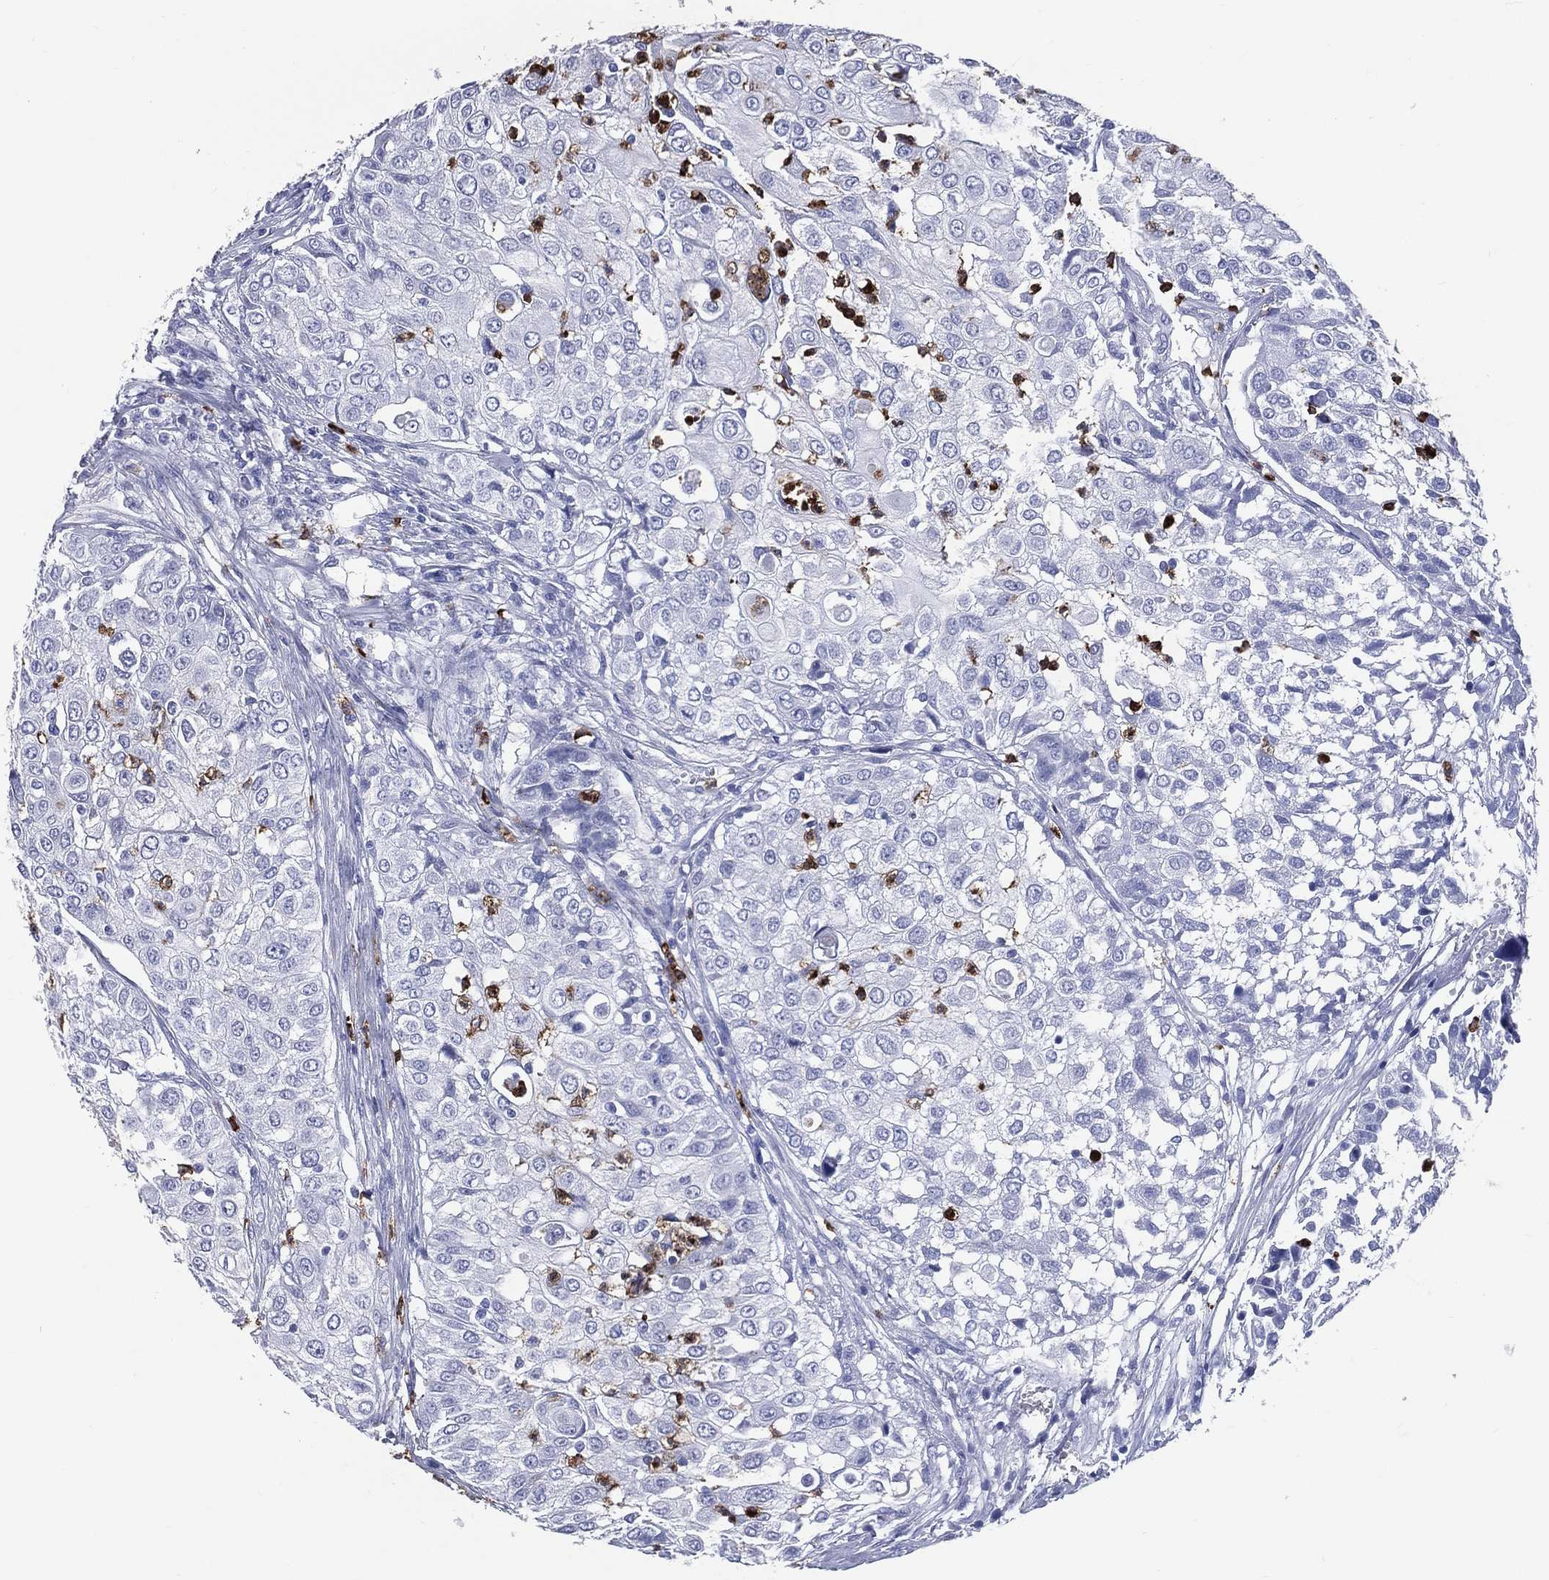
{"staining": {"intensity": "negative", "quantity": "none", "location": "none"}, "tissue": "urothelial cancer", "cell_type": "Tumor cells", "image_type": "cancer", "snomed": [{"axis": "morphology", "description": "Urothelial carcinoma, High grade"}, {"axis": "topography", "description": "Urinary bladder"}], "caption": "High magnification brightfield microscopy of urothelial carcinoma (high-grade) stained with DAB (brown) and counterstained with hematoxylin (blue): tumor cells show no significant expression.", "gene": "PGLYRP1", "patient": {"sex": "female", "age": 79}}